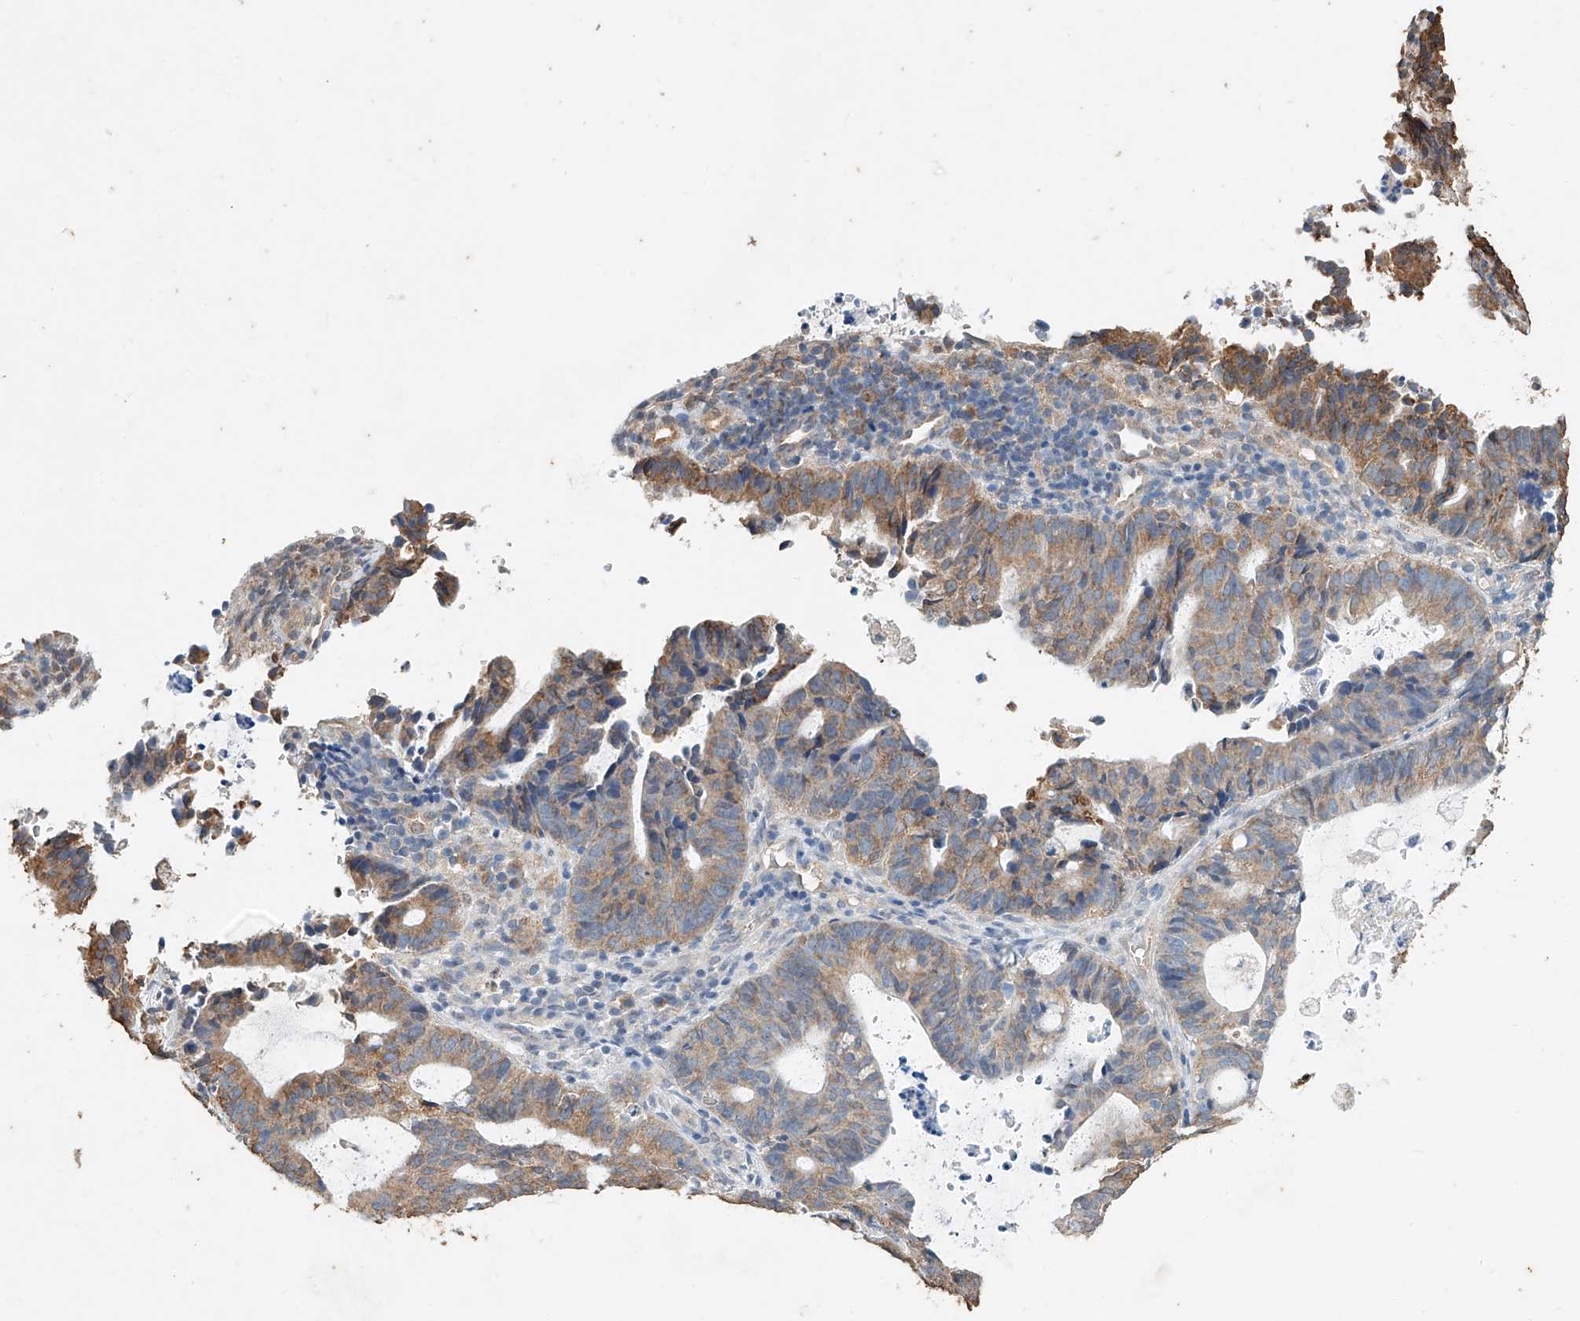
{"staining": {"intensity": "moderate", "quantity": "<25%", "location": "cytoplasmic/membranous"}, "tissue": "endometrial cancer", "cell_type": "Tumor cells", "image_type": "cancer", "snomed": [{"axis": "morphology", "description": "Adenocarcinoma, NOS"}, {"axis": "topography", "description": "Uterus"}], "caption": "Immunohistochemistry (IHC) image of neoplastic tissue: human endometrial cancer stained using IHC exhibits low levels of moderate protein expression localized specifically in the cytoplasmic/membranous of tumor cells, appearing as a cytoplasmic/membranous brown color.", "gene": "CERS4", "patient": {"sex": "female", "age": 83}}